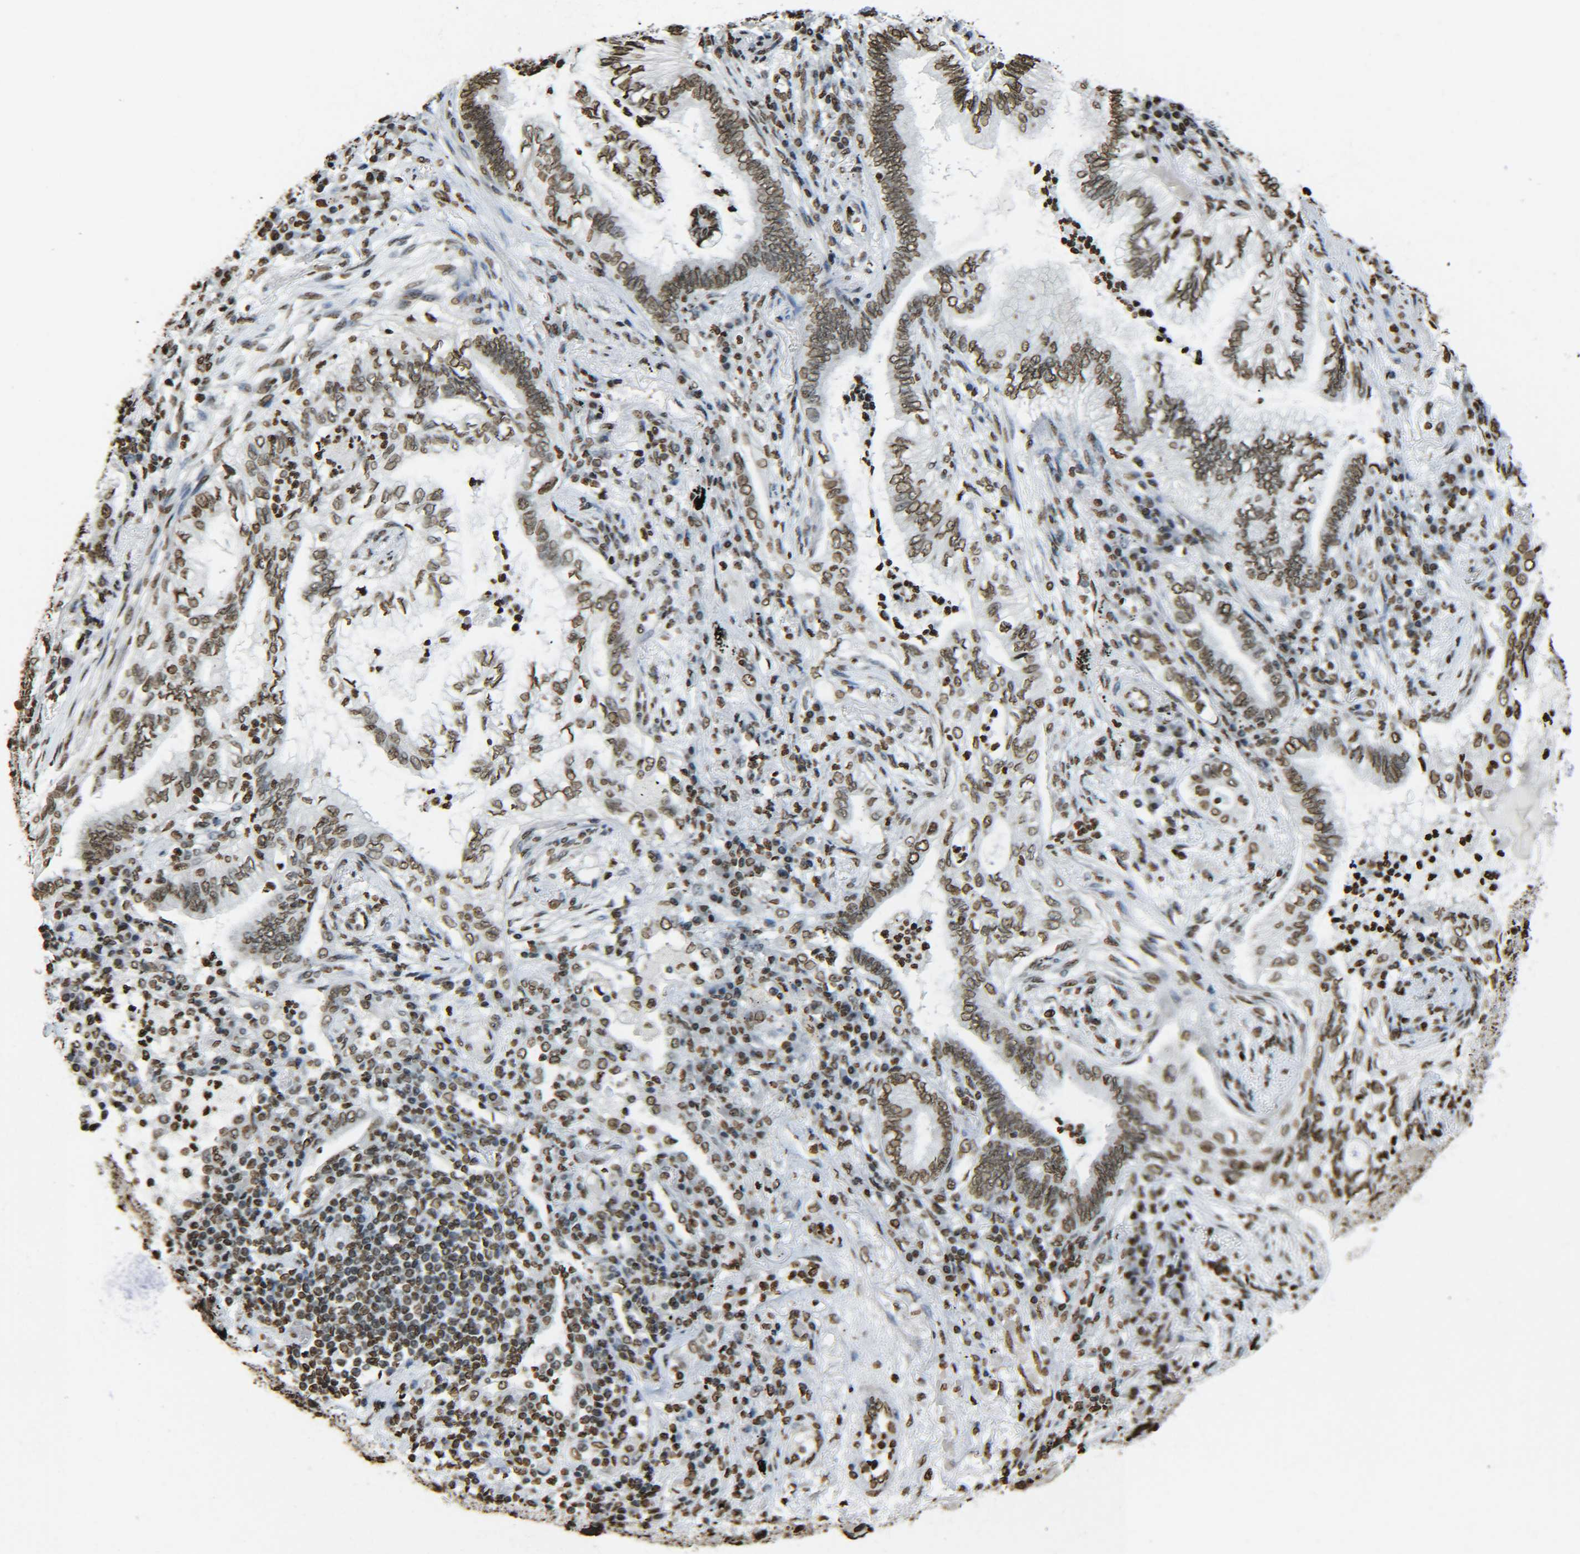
{"staining": {"intensity": "moderate", "quantity": ">75%", "location": "nuclear"}, "tissue": "lung cancer", "cell_type": "Tumor cells", "image_type": "cancer", "snomed": [{"axis": "morphology", "description": "Normal tissue, NOS"}, {"axis": "morphology", "description": "Adenocarcinoma, NOS"}, {"axis": "topography", "description": "Bronchus"}, {"axis": "topography", "description": "Lung"}], "caption": "This micrograph reveals immunohistochemistry (IHC) staining of human lung cancer (adenocarcinoma), with medium moderate nuclear positivity in approximately >75% of tumor cells.", "gene": "H4C16", "patient": {"sex": "female", "age": 70}}